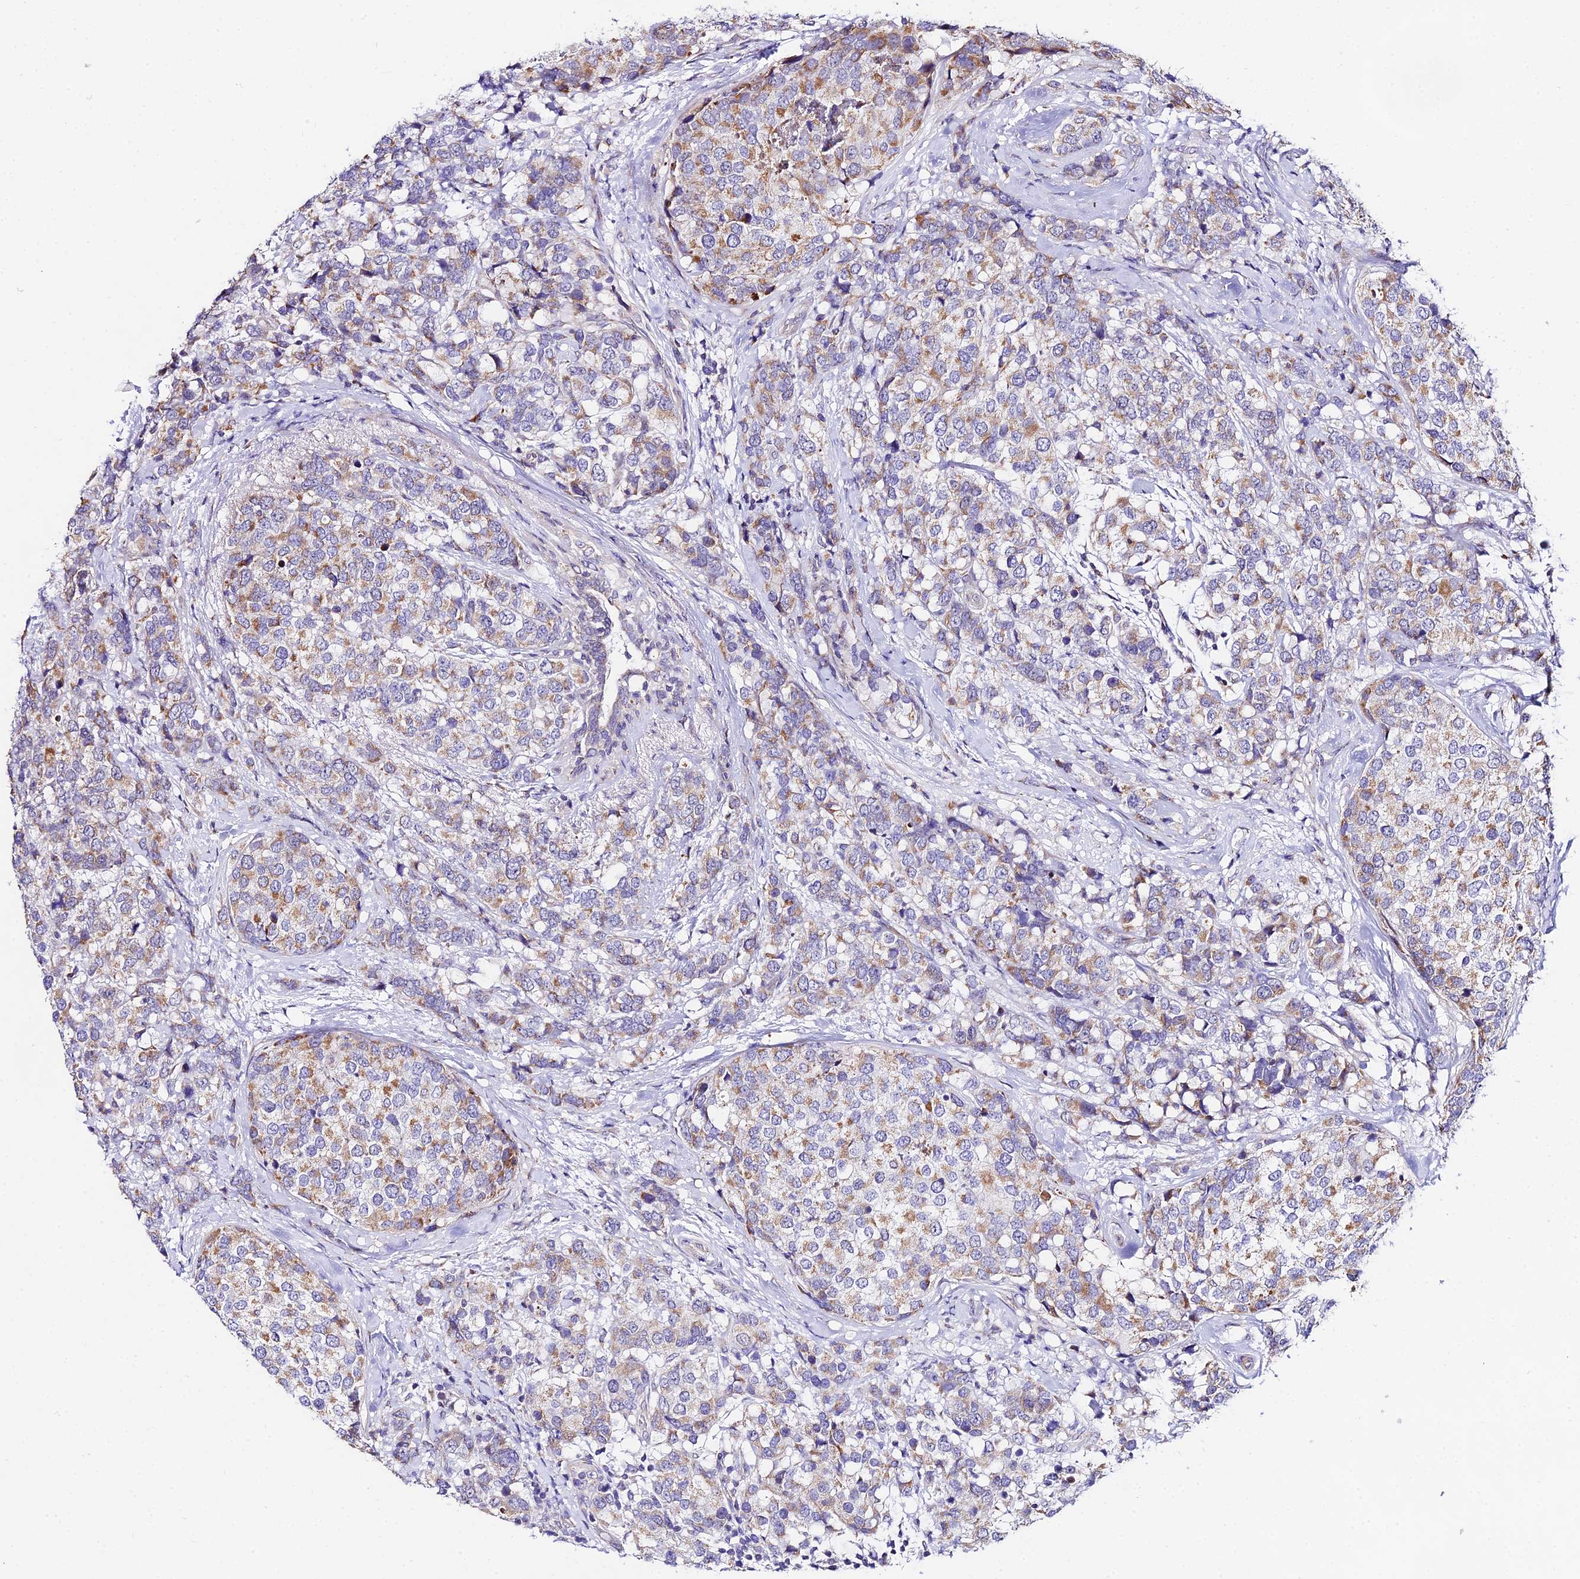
{"staining": {"intensity": "moderate", "quantity": "25%-75%", "location": "cytoplasmic/membranous"}, "tissue": "breast cancer", "cell_type": "Tumor cells", "image_type": "cancer", "snomed": [{"axis": "morphology", "description": "Lobular carcinoma"}, {"axis": "topography", "description": "Breast"}], "caption": "The immunohistochemical stain highlights moderate cytoplasmic/membranous staining in tumor cells of breast cancer tissue.", "gene": "ATP5PB", "patient": {"sex": "female", "age": 59}}